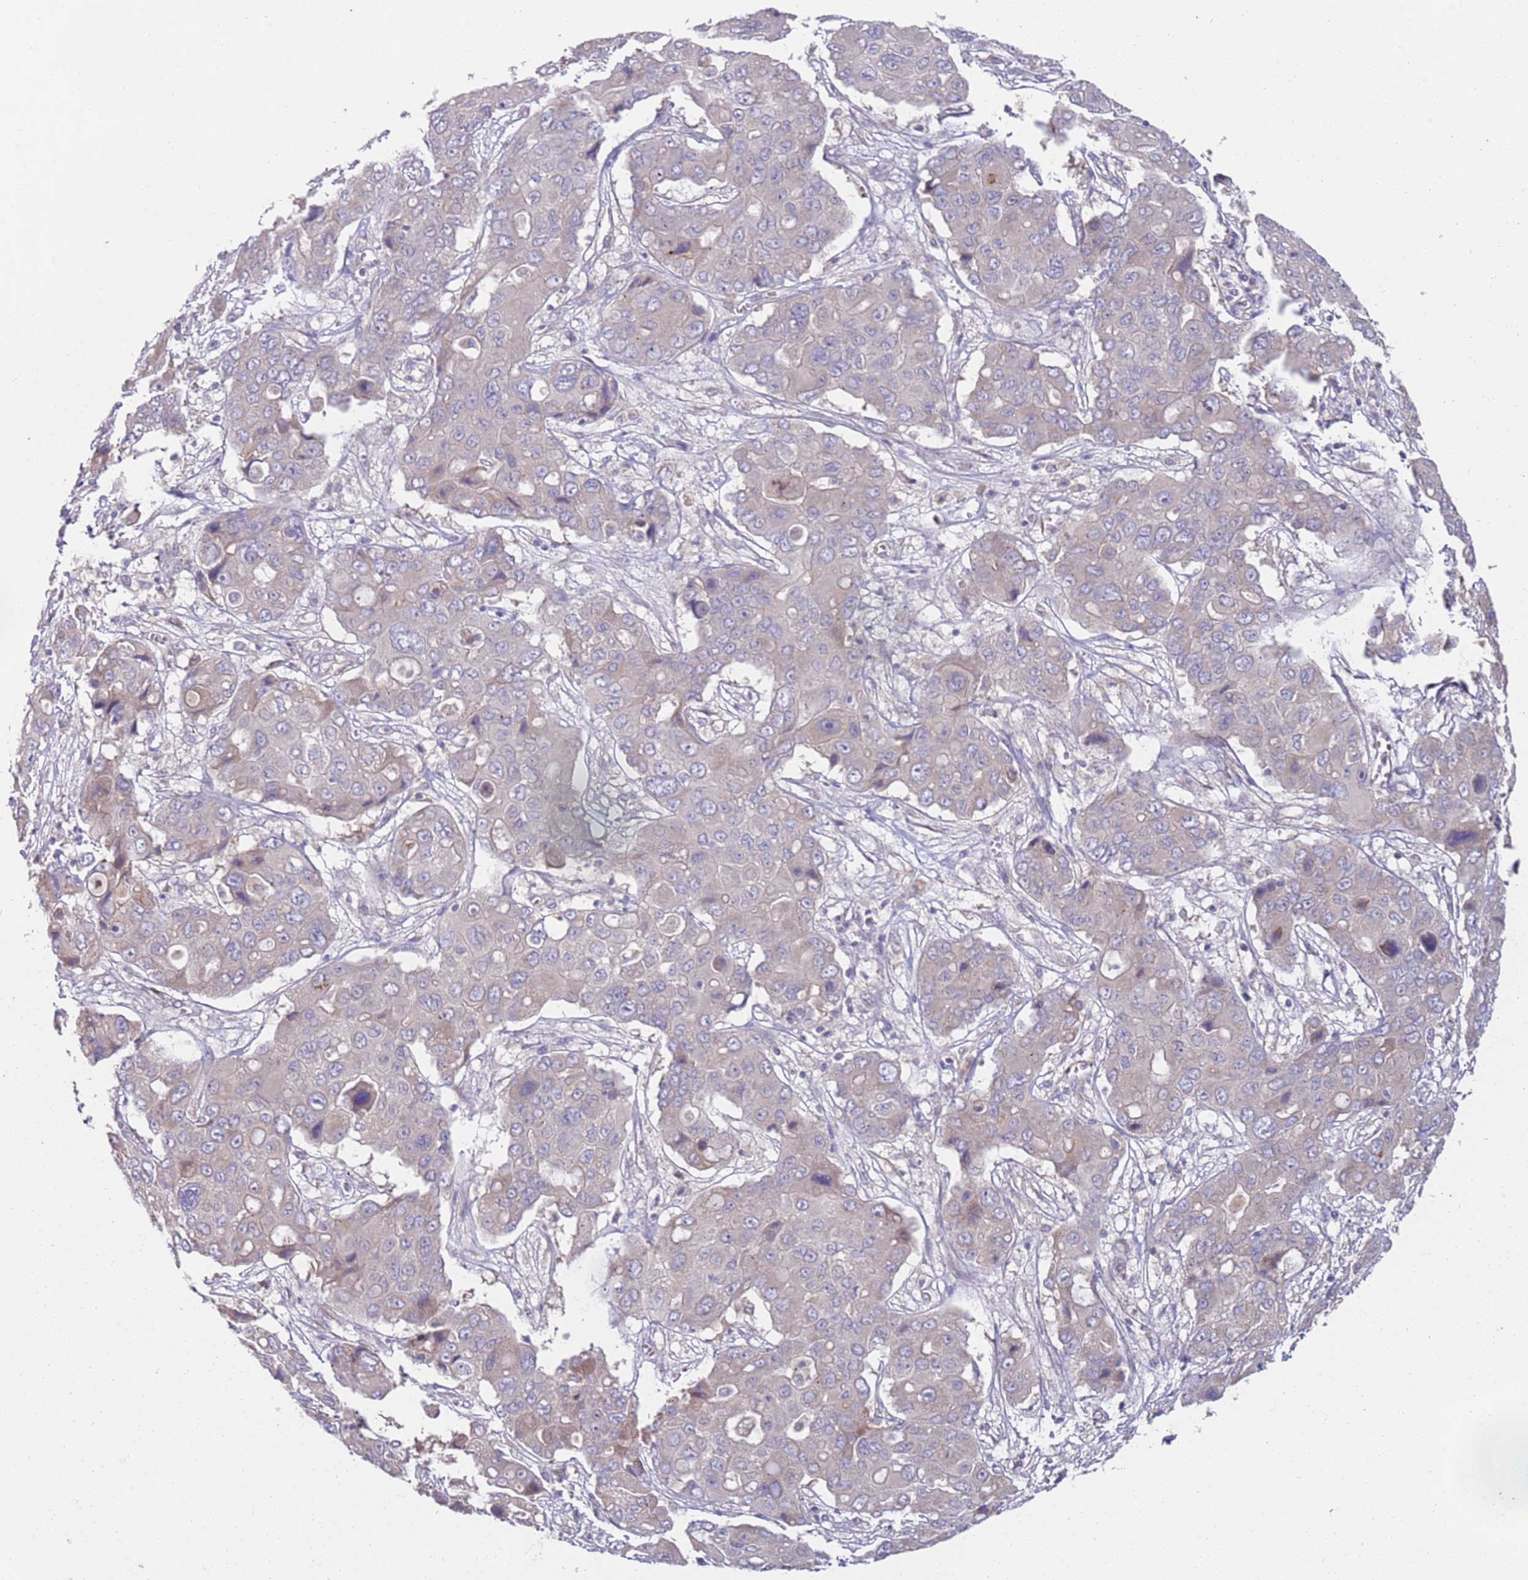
{"staining": {"intensity": "negative", "quantity": "none", "location": "none"}, "tissue": "liver cancer", "cell_type": "Tumor cells", "image_type": "cancer", "snomed": [{"axis": "morphology", "description": "Cholangiocarcinoma"}, {"axis": "topography", "description": "Liver"}], "caption": "Human liver cancer (cholangiocarcinoma) stained for a protein using immunohistochemistry exhibits no staining in tumor cells.", "gene": "NMUR2", "patient": {"sex": "male", "age": 67}}